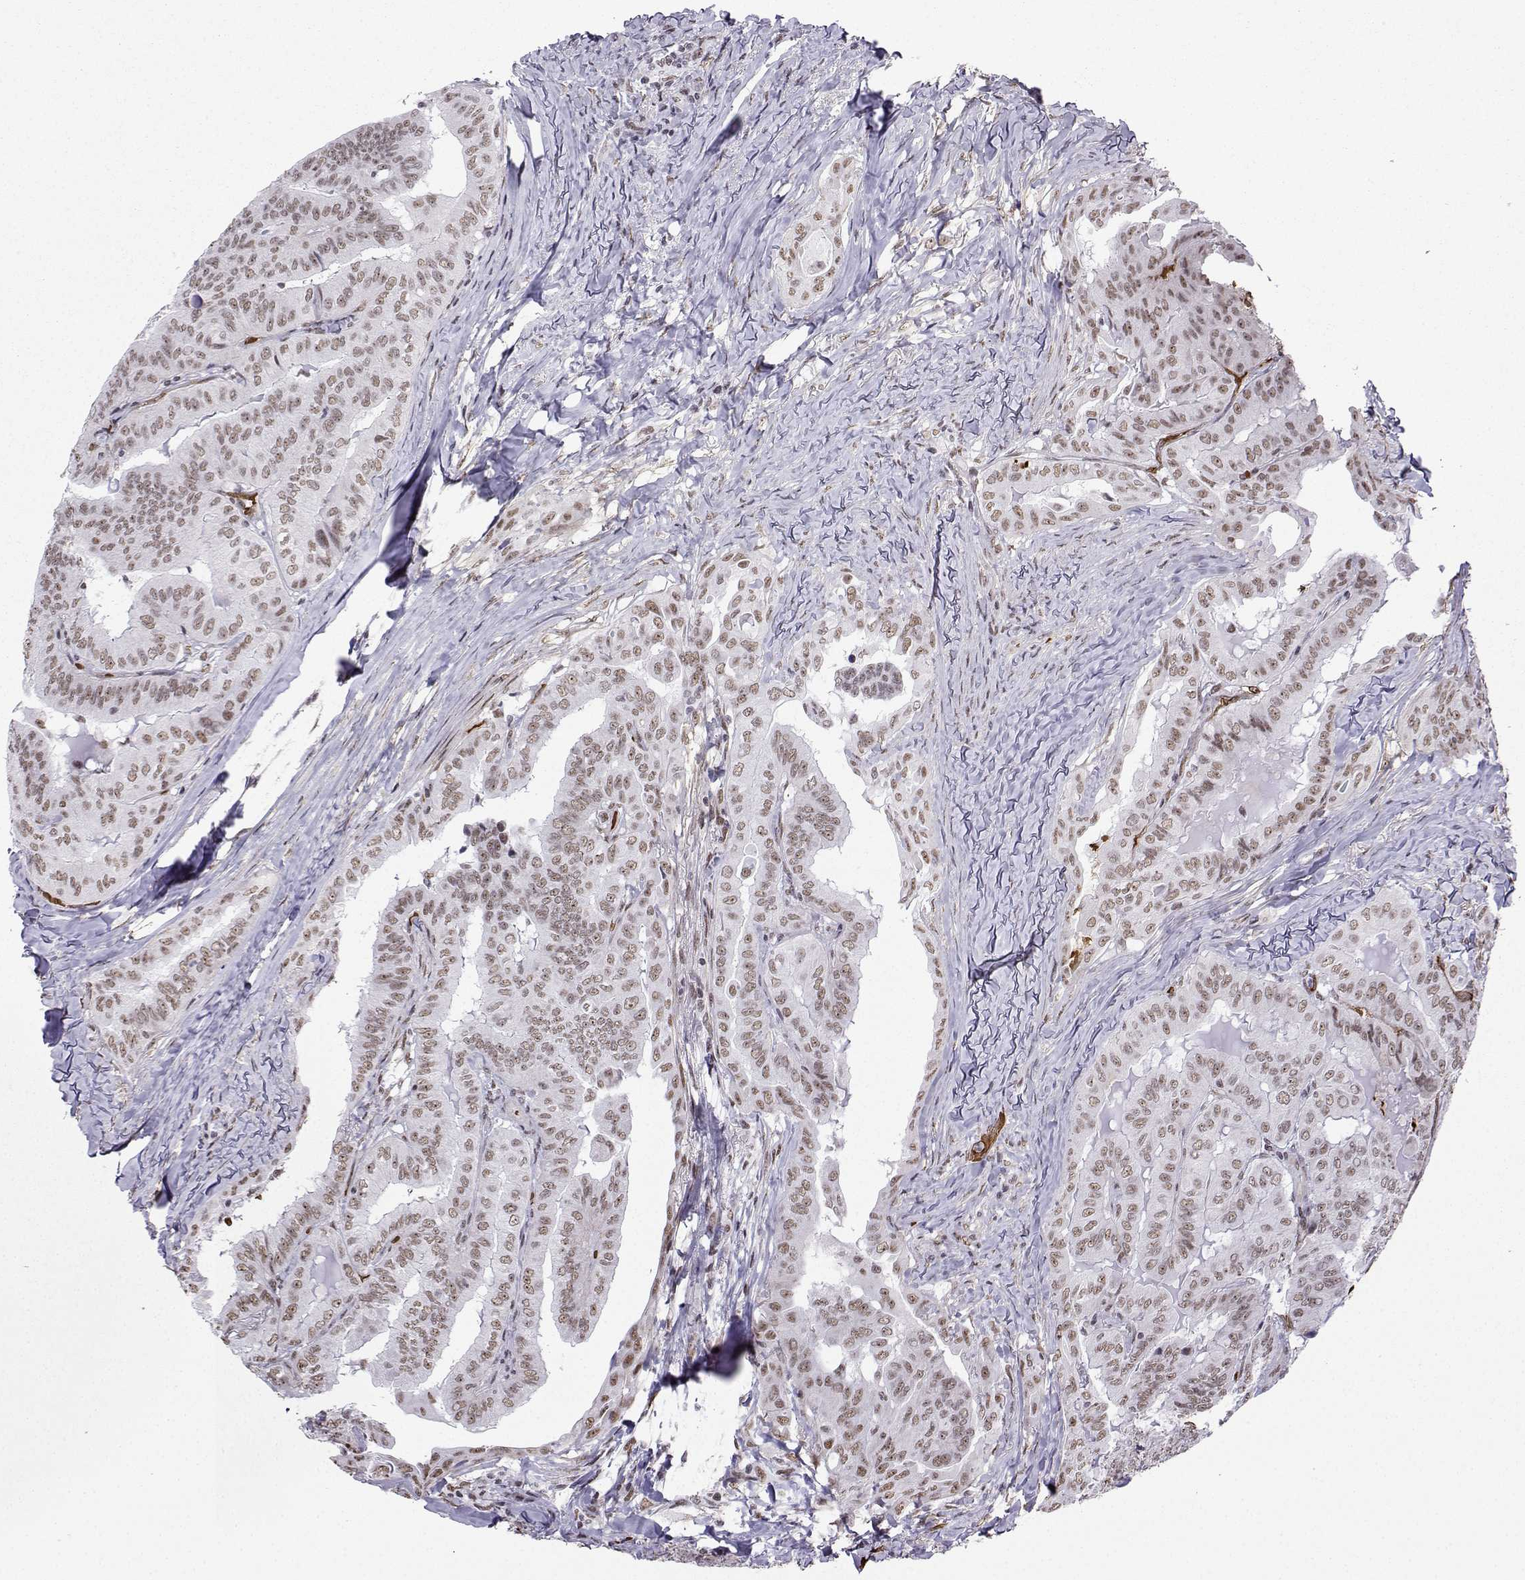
{"staining": {"intensity": "weak", "quantity": ">75%", "location": "nuclear"}, "tissue": "thyroid cancer", "cell_type": "Tumor cells", "image_type": "cancer", "snomed": [{"axis": "morphology", "description": "Papillary adenocarcinoma, NOS"}, {"axis": "topography", "description": "Thyroid gland"}], "caption": "Protein staining demonstrates weak nuclear positivity in about >75% of tumor cells in thyroid cancer. The protein of interest is shown in brown color, while the nuclei are stained blue.", "gene": "CCNK", "patient": {"sex": "female", "age": 68}}